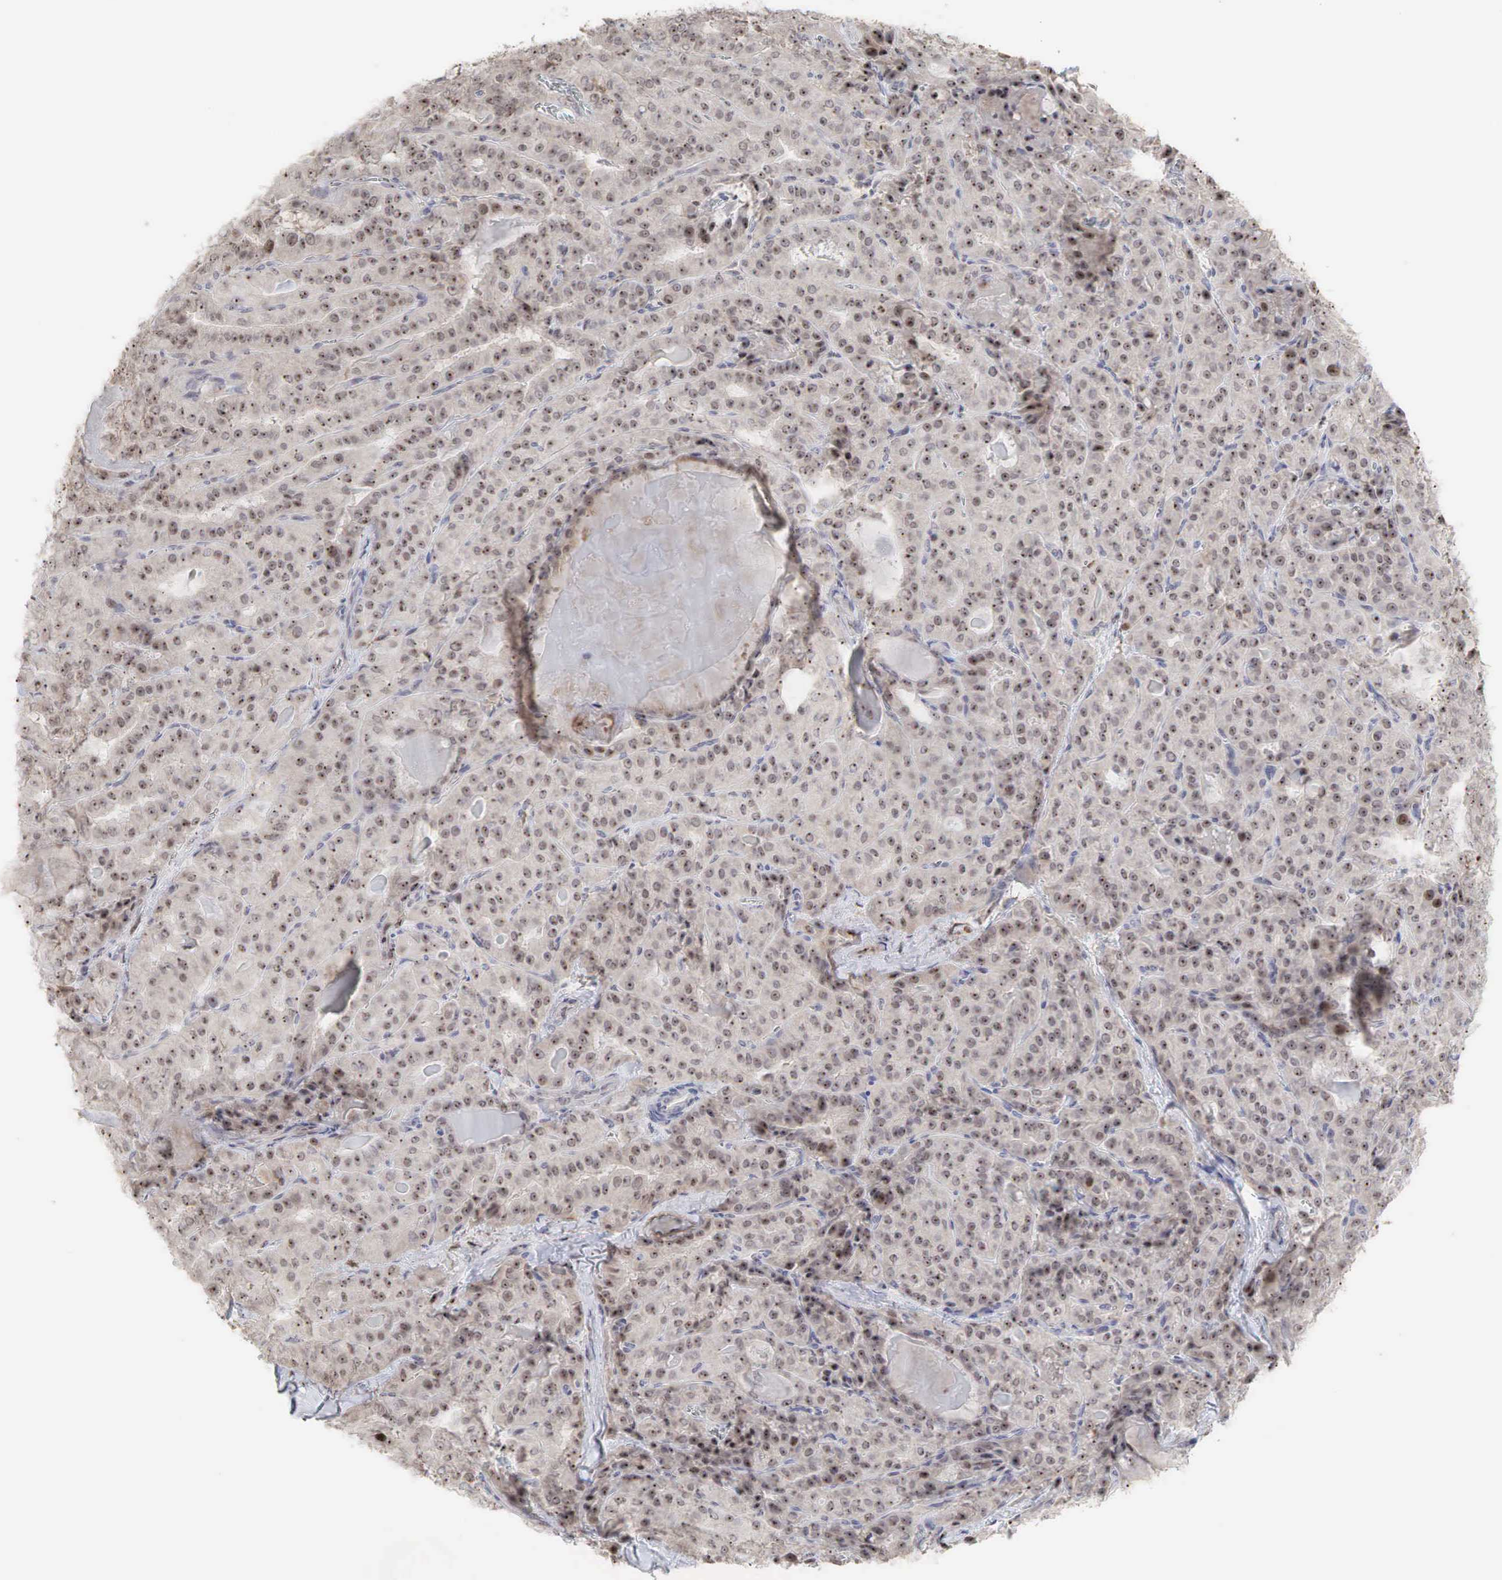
{"staining": {"intensity": "strong", "quantity": ">75%", "location": "cytoplasmic/membranous,nuclear"}, "tissue": "thyroid cancer", "cell_type": "Tumor cells", "image_type": "cancer", "snomed": [{"axis": "morphology", "description": "Papillary adenocarcinoma, NOS"}, {"axis": "topography", "description": "Thyroid gland"}], "caption": "Human papillary adenocarcinoma (thyroid) stained with a protein marker shows strong staining in tumor cells.", "gene": "DKC1", "patient": {"sex": "female", "age": 71}}